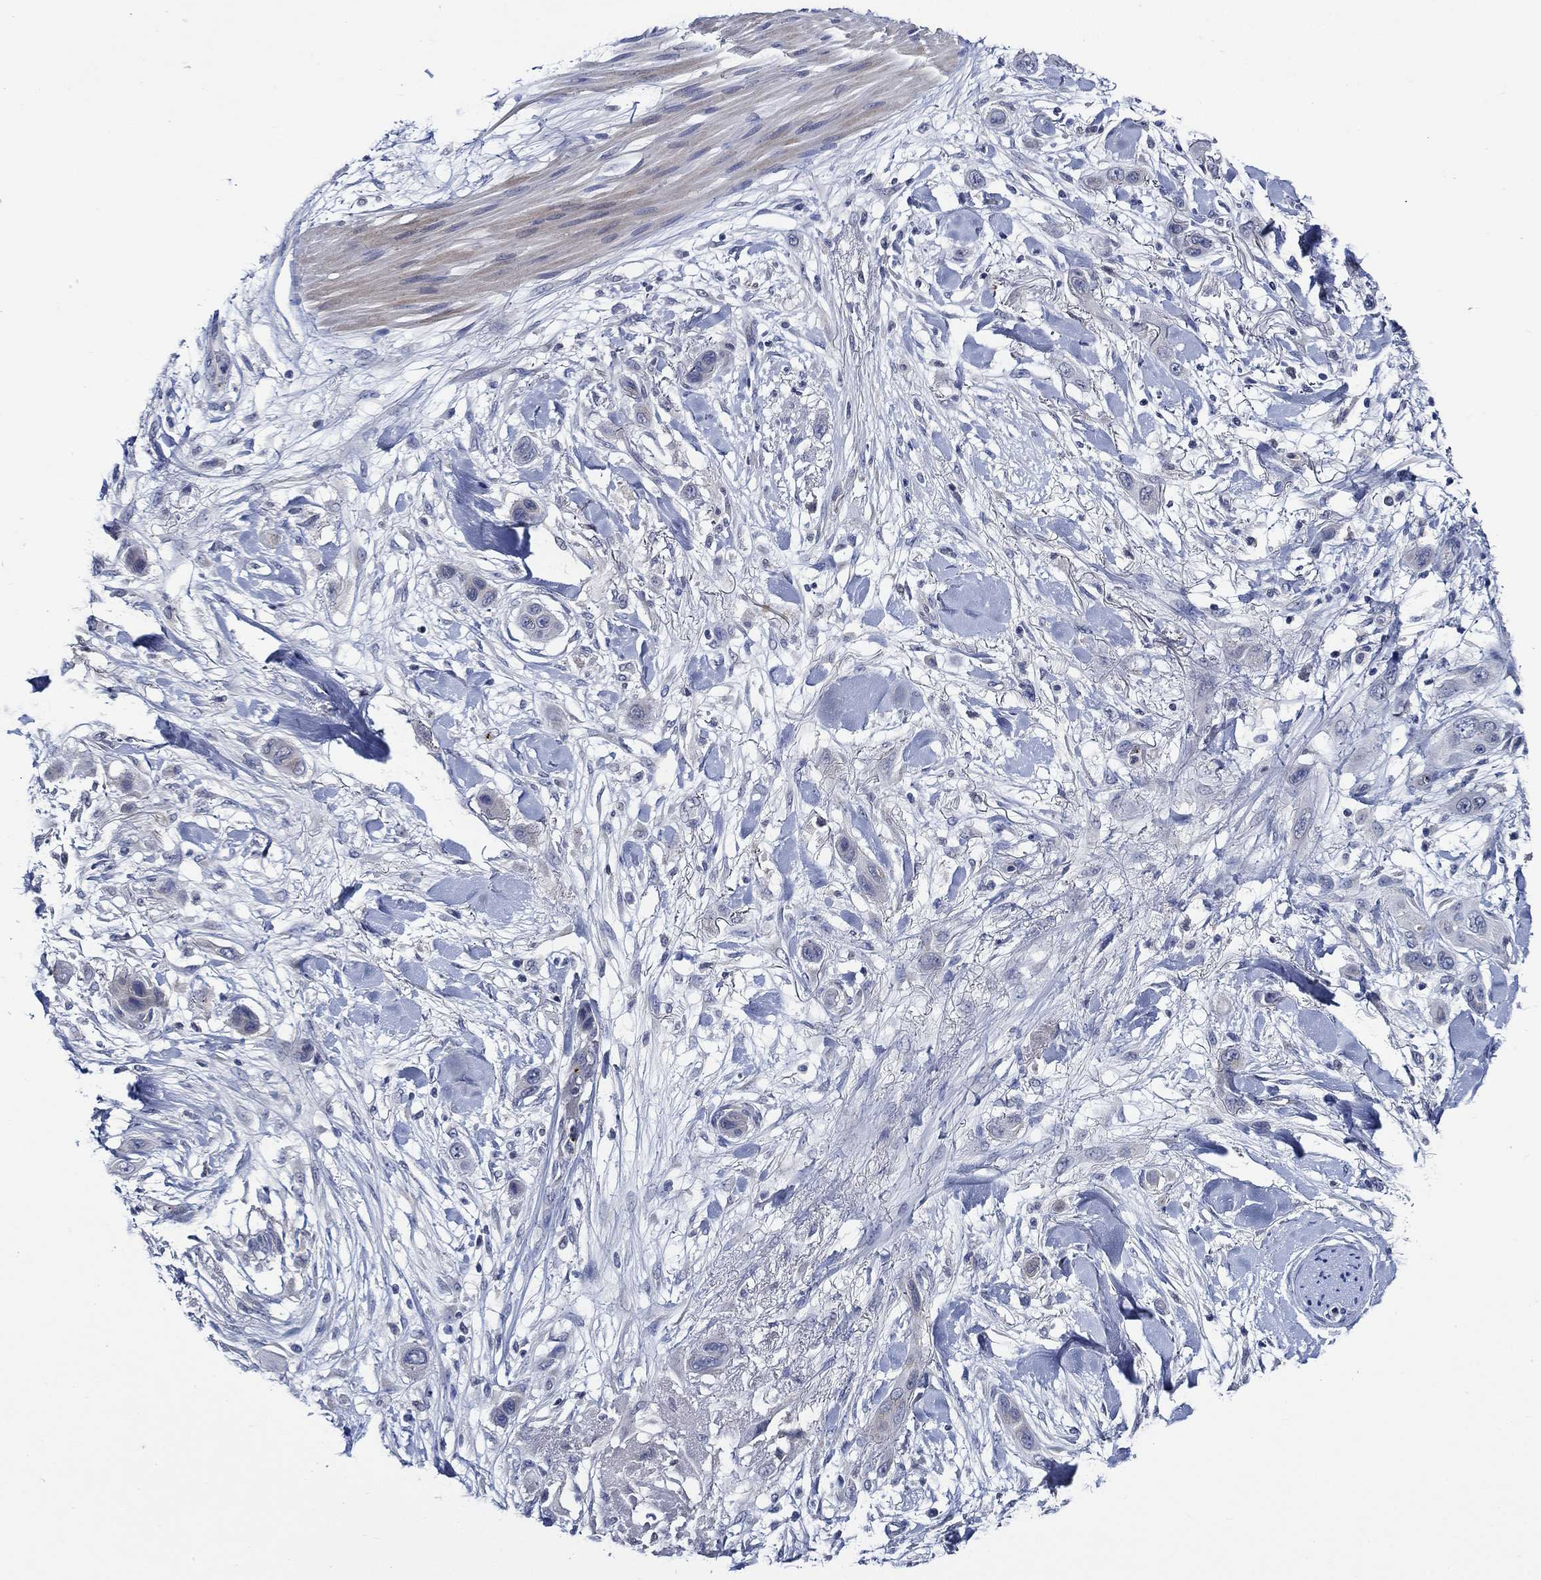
{"staining": {"intensity": "negative", "quantity": "none", "location": "none"}, "tissue": "skin cancer", "cell_type": "Tumor cells", "image_type": "cancer", "snomed": [{"axis": "morphology", "description": "Squamous cell carcinoma, NOS"}, {"axis": "topography", "description": "Skin"}], "caption": "Tumor cells show no significant protein positivity in skin squamous cell carcinoma.", "gene": "ALOX12", "patient": {"sex": "male", "age": 79}}